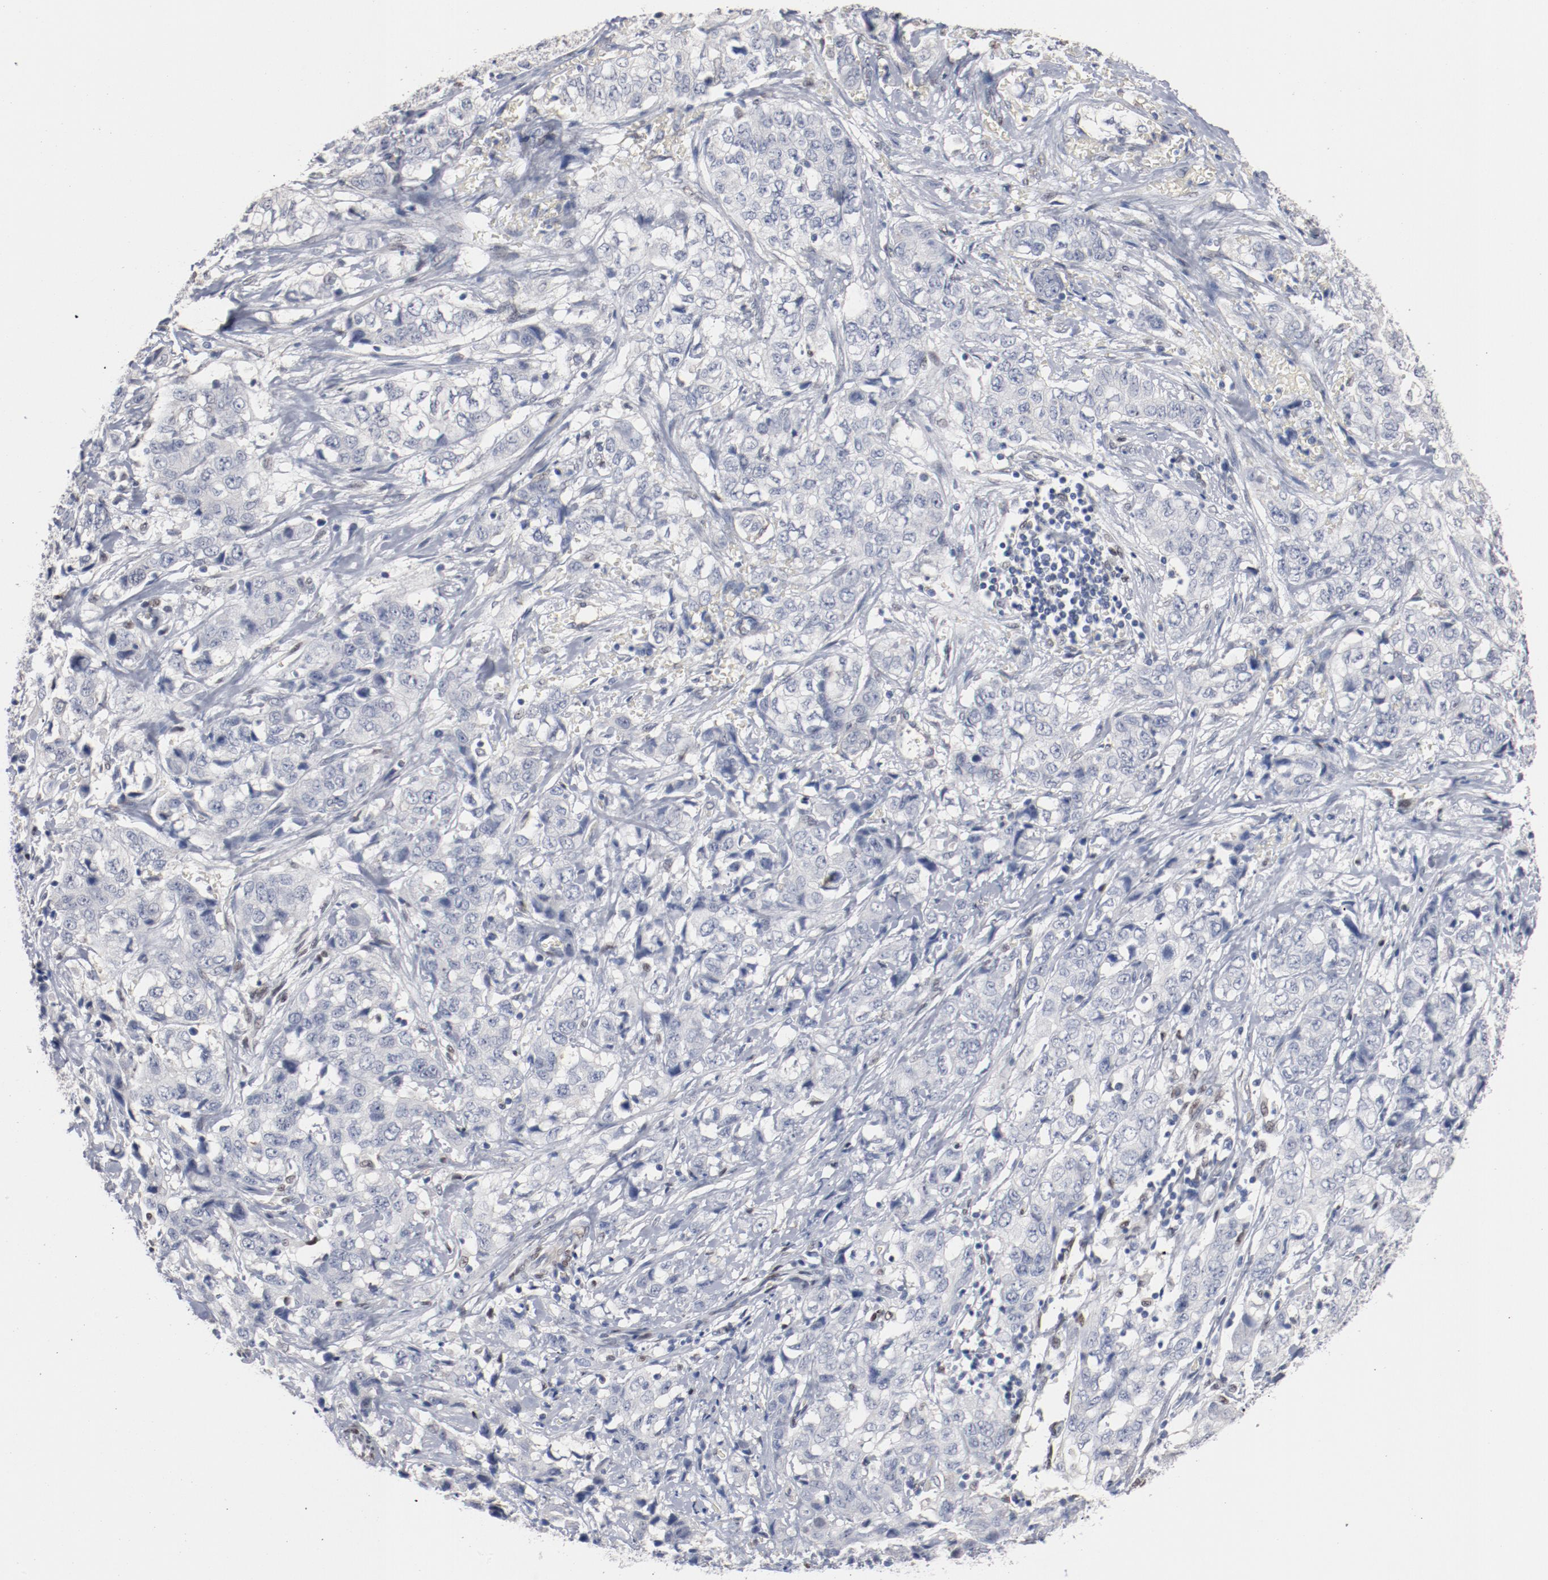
{"staining": {"intensity": "negative", "quantity": "none", "location": "none"}, "tissue": "stomach cancer", "cell_type": "Tumor cells", "image_type": "cancer", "snomed": [{"axis": "morphology", "description": "Adenocarcinoma, NOS"}, {"axis": "topography", "description": "Stomach"}], "caption": "Stomach cancer was stained to show a protein in brown. There is no significant expression in tumor cells. (Stains: DAB (3,3'-diaminobenzidine) immunohistochemistry (IHC) with hematoxylin counter stain, Microscopy: brightfield microscopy at high magnification).", "gene": "ZEB2", "patient": {"sex": "male", "age": 48}}